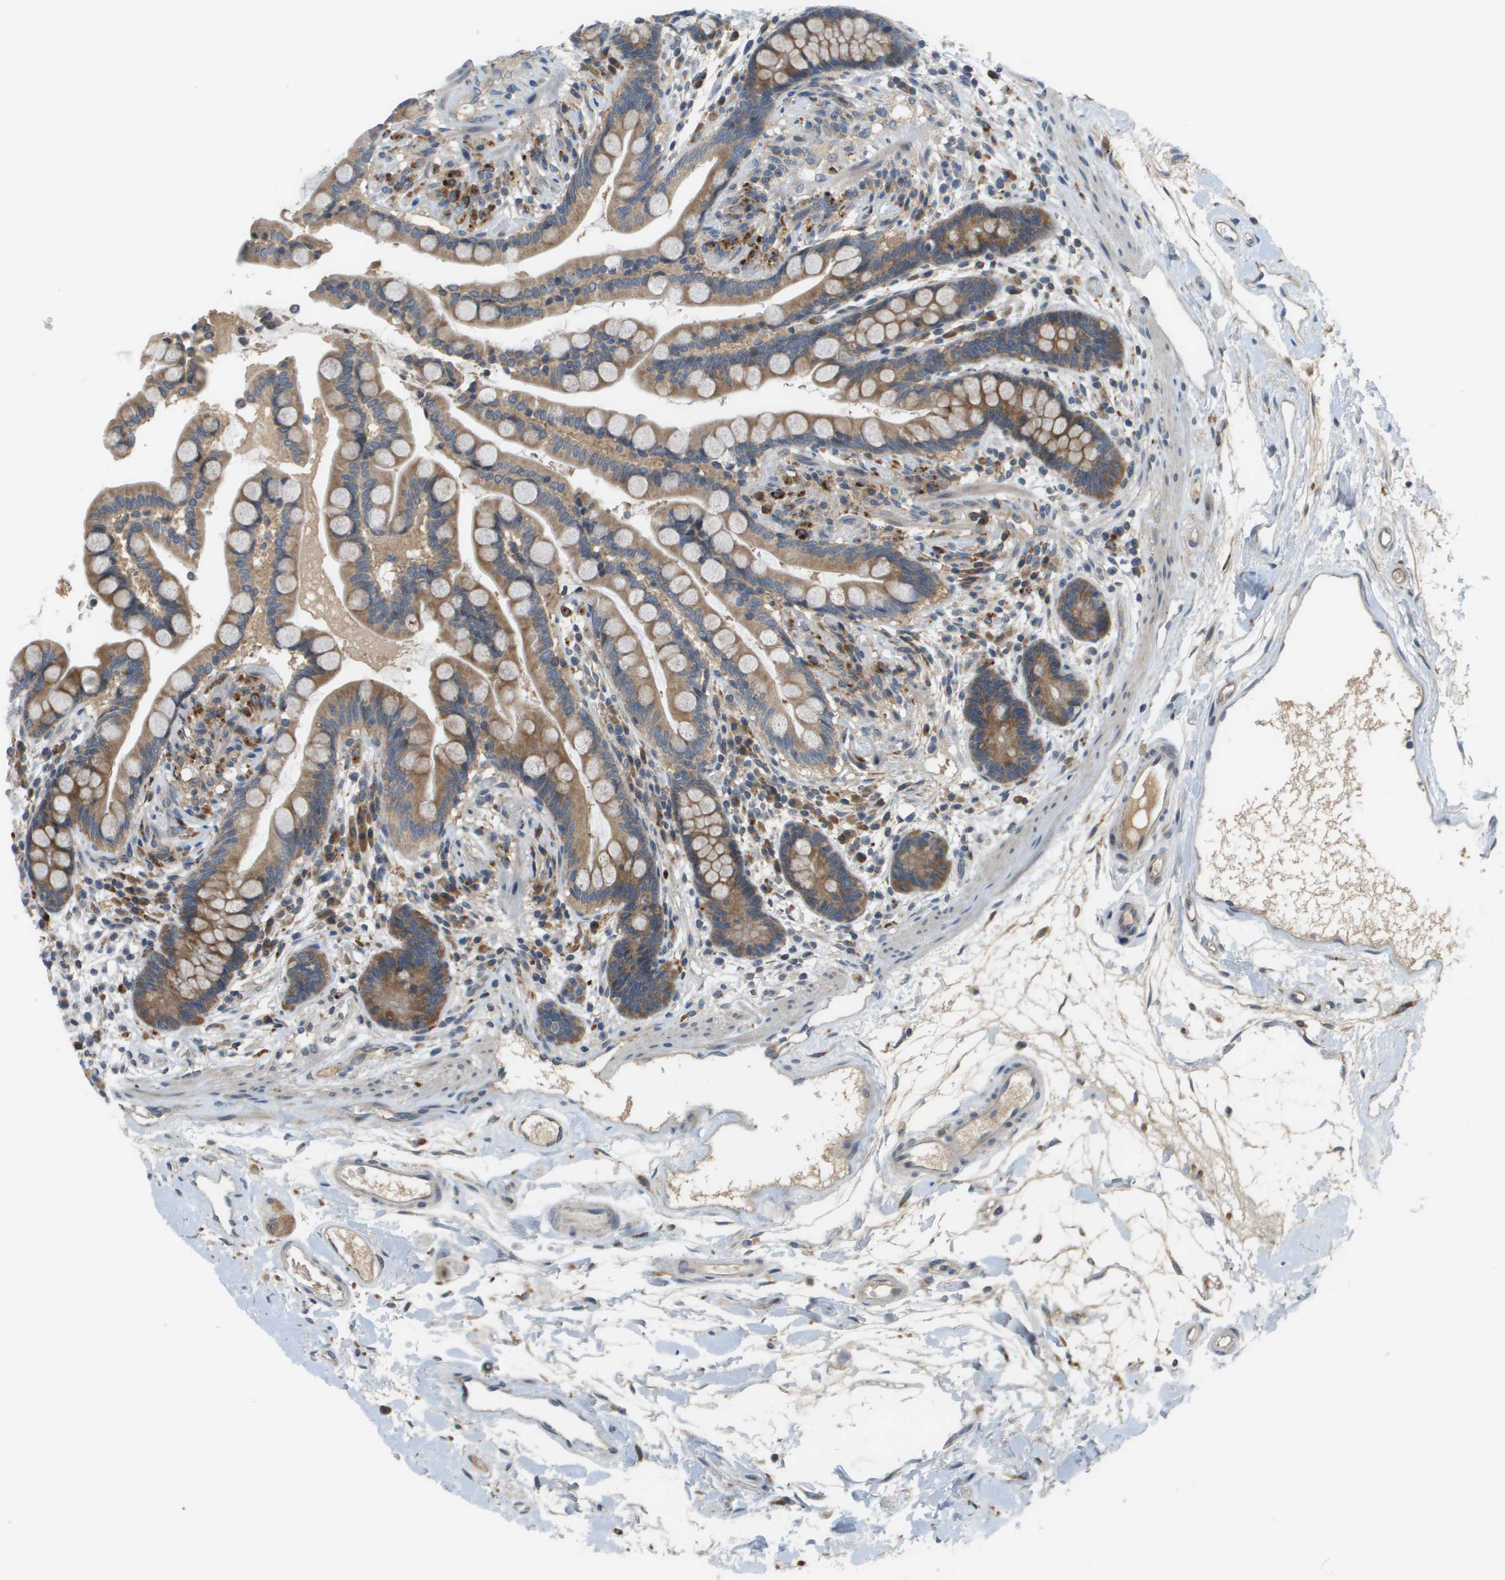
{"staining": {"intensity": "negative", "quantity": "none", "location": "none"}, "tissue": "colon", "cell_type": "Endothelial cells", "image_type": "normal", "snomed": [{"axis": "morphology", "description": "Normal tissue, NOS"}, {"axis": "topography", "description": "Colon"}], "caption": "IHC photomicrograph of normal human colon stained for a protein (brown), which reveals no positivity in endothelial cells.", "gene": "SLC25A20", "patient": {"sex": "male", "age": 73}}